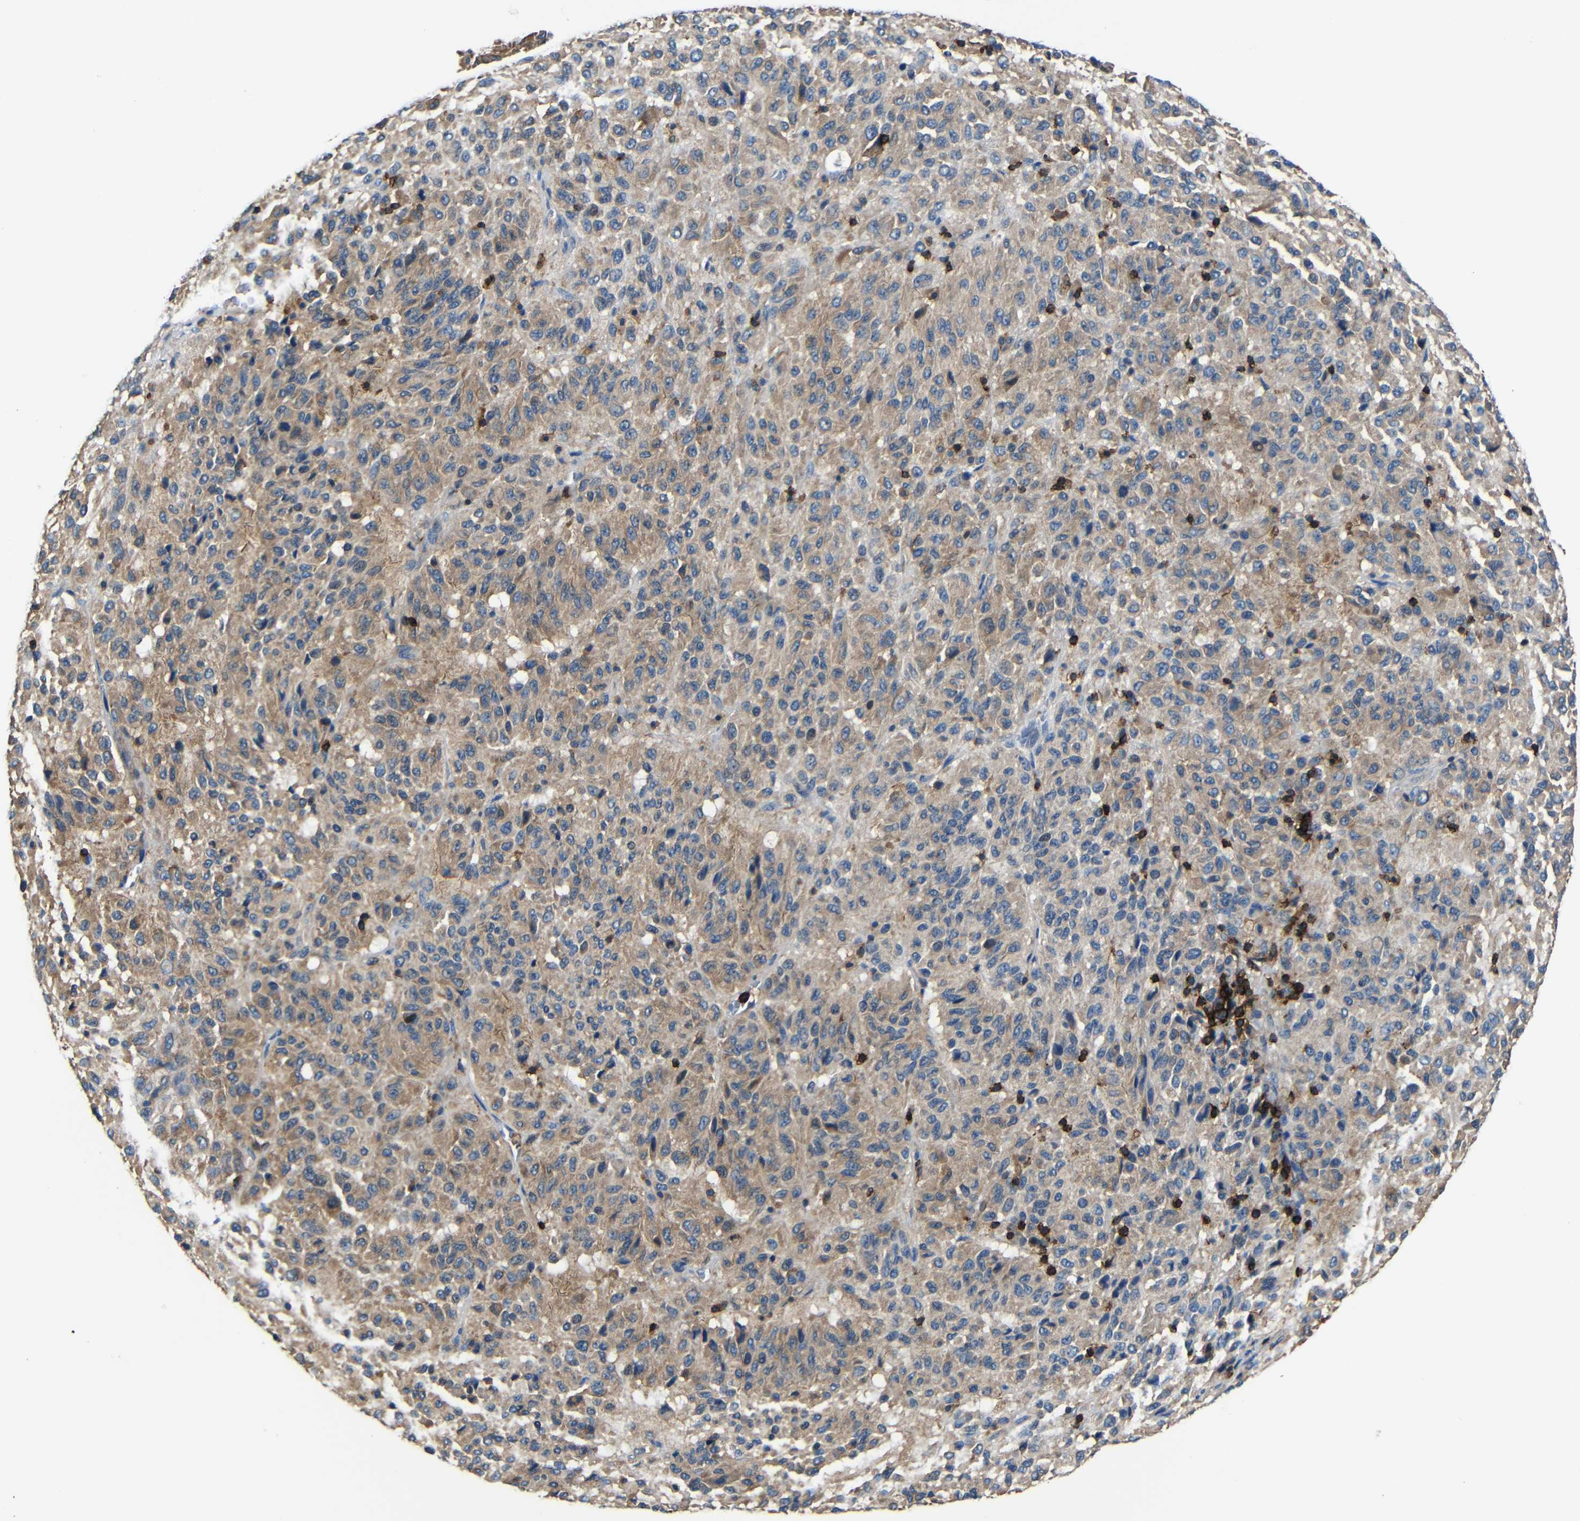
{"staining": {"intensity": "moderate", "quantity": ">75%", "location": "cytoplasmic/membranous"}, "tissue": "melanoma", "cell_type": "Tumor cells", "image_type": "cancer", "snomed": [{"axis": "morphology", "description": "Malignant melanoma, Metastatic site"}, {"axis": "topography", "description": "Lung"}], "caption": "Melanoma stained with a protein marker demonstrates moderate staining in tumor cells.", "gene": "P2RY12", "patient": {"sex": "male", "age": 64}}